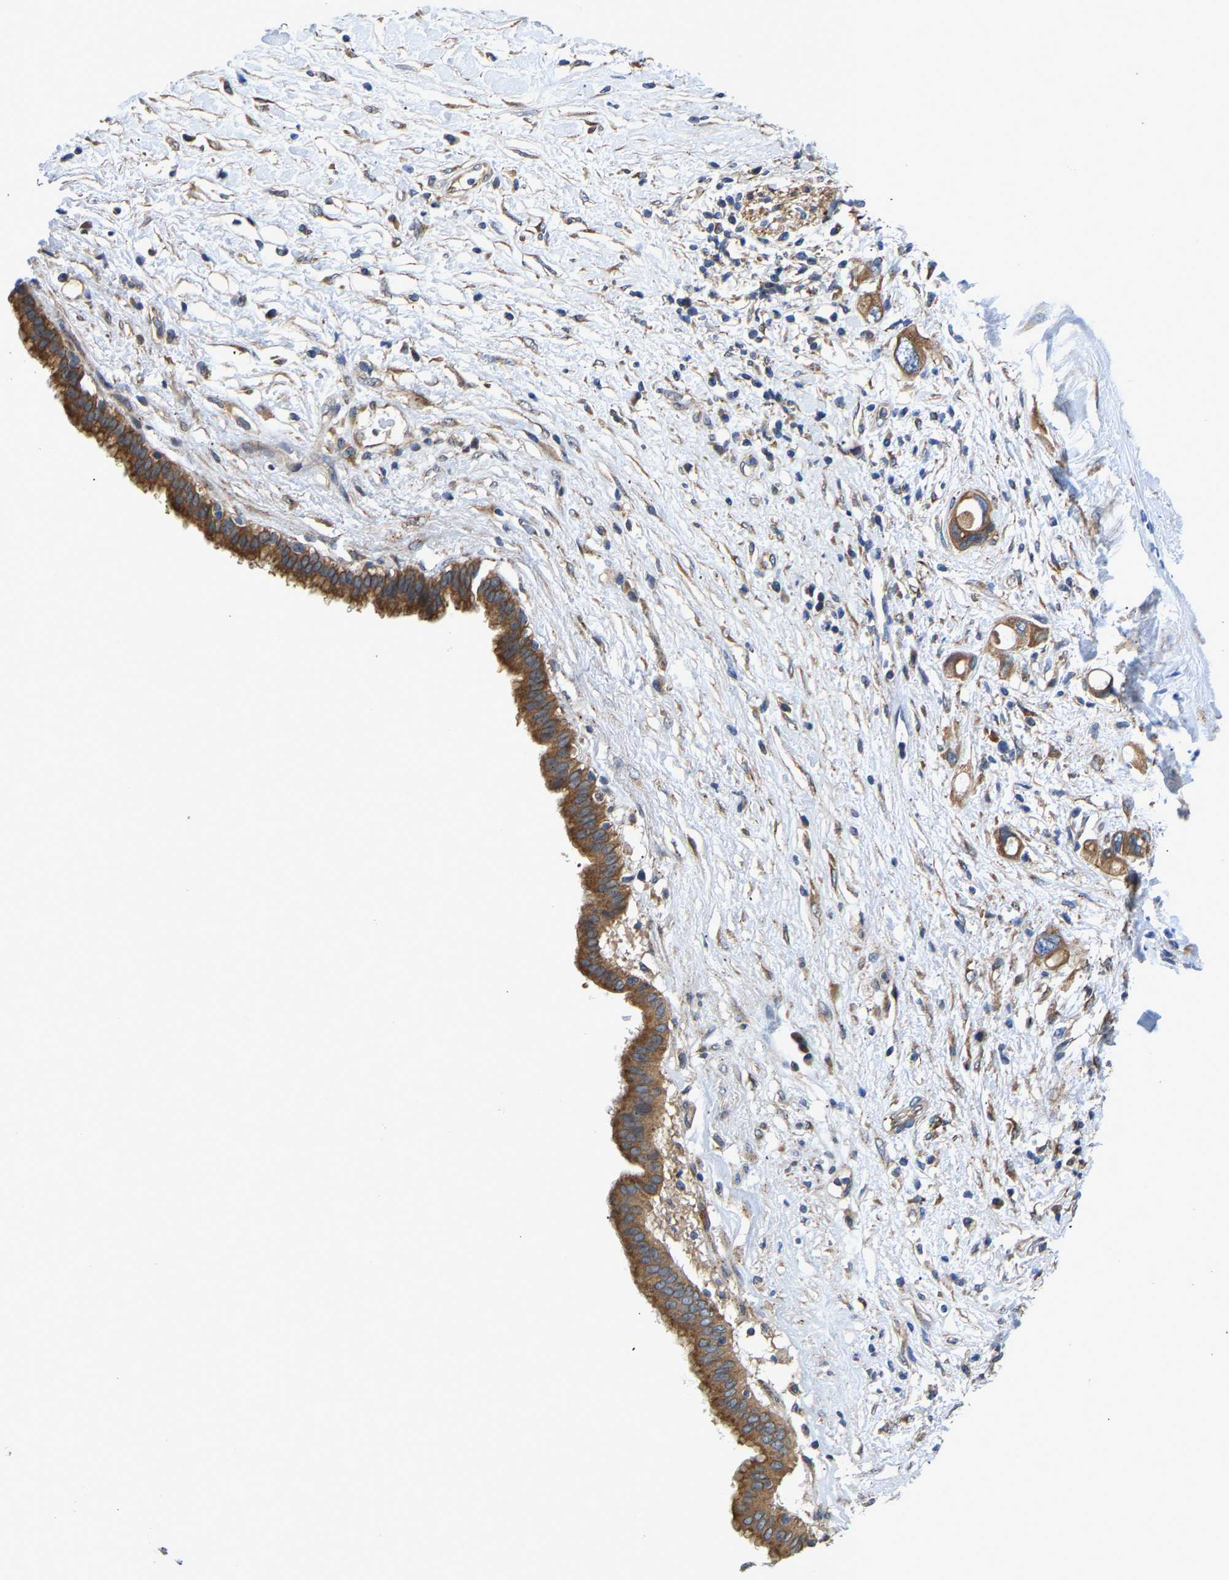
{"staining": {"intensity": "strong", "quantity": ">75%", "location": "cytoplasmic/membranous"}, "tissue": "pancreatic cancer", "cell_type": "Tumor cells", "image_type": "cancer", "snomed": [{"axis": "morphology", "description": "Adenocarcinoma, NOS"}, {"axis": "topography", "description": "Pancreas"}], "caption": "IHC photomicrograph of neoplastic tissue: pancreatic adenocarcinoma stained using IHC demonstrates high levels of strong protein expression localized specifically in the cytoplasmic/membranous of tumor cells, appearing as a cytoplasmic/membranous brown color.", "gene": "ARL6IP5", "patient": {"sex": "female", "age": 56}}